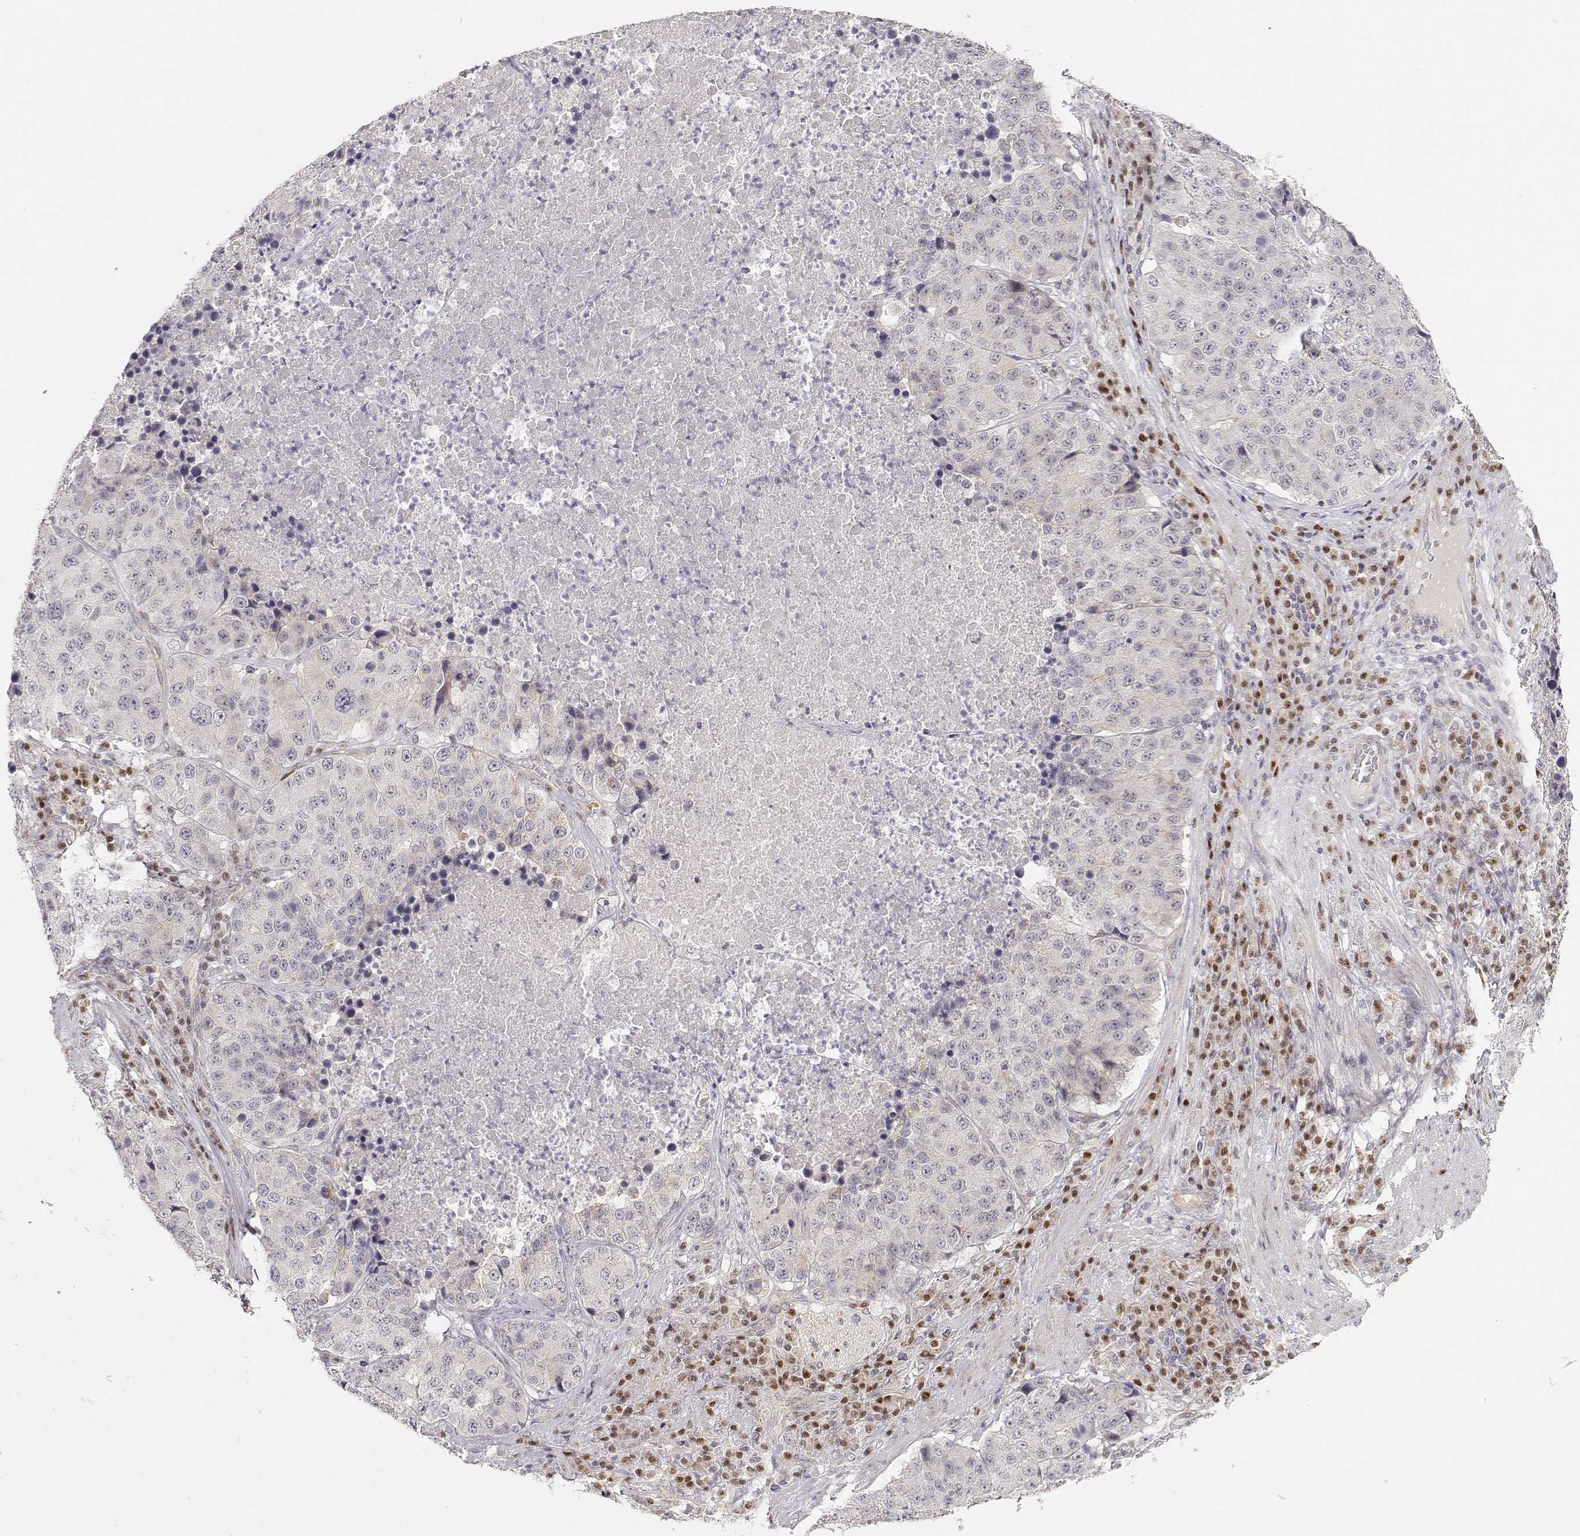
{"staining": {"intensity": "negative", "quantity": "none", "location": "none"}, "tissue": "stomach cancer", "cell_type": "Tumor cells", "image_type": "cancer", "snomed": [{"axis": "morphology", "description": "Adenocarcinoma, NOS"}, {"axis": "topography", "description": "Stomach"}], "caption": "The micrograph reveals no staining of tumor cells in adenocarcinoma (stomach).", "gene": "EAF2", "patient": {"sex": "male", "age": 71}}